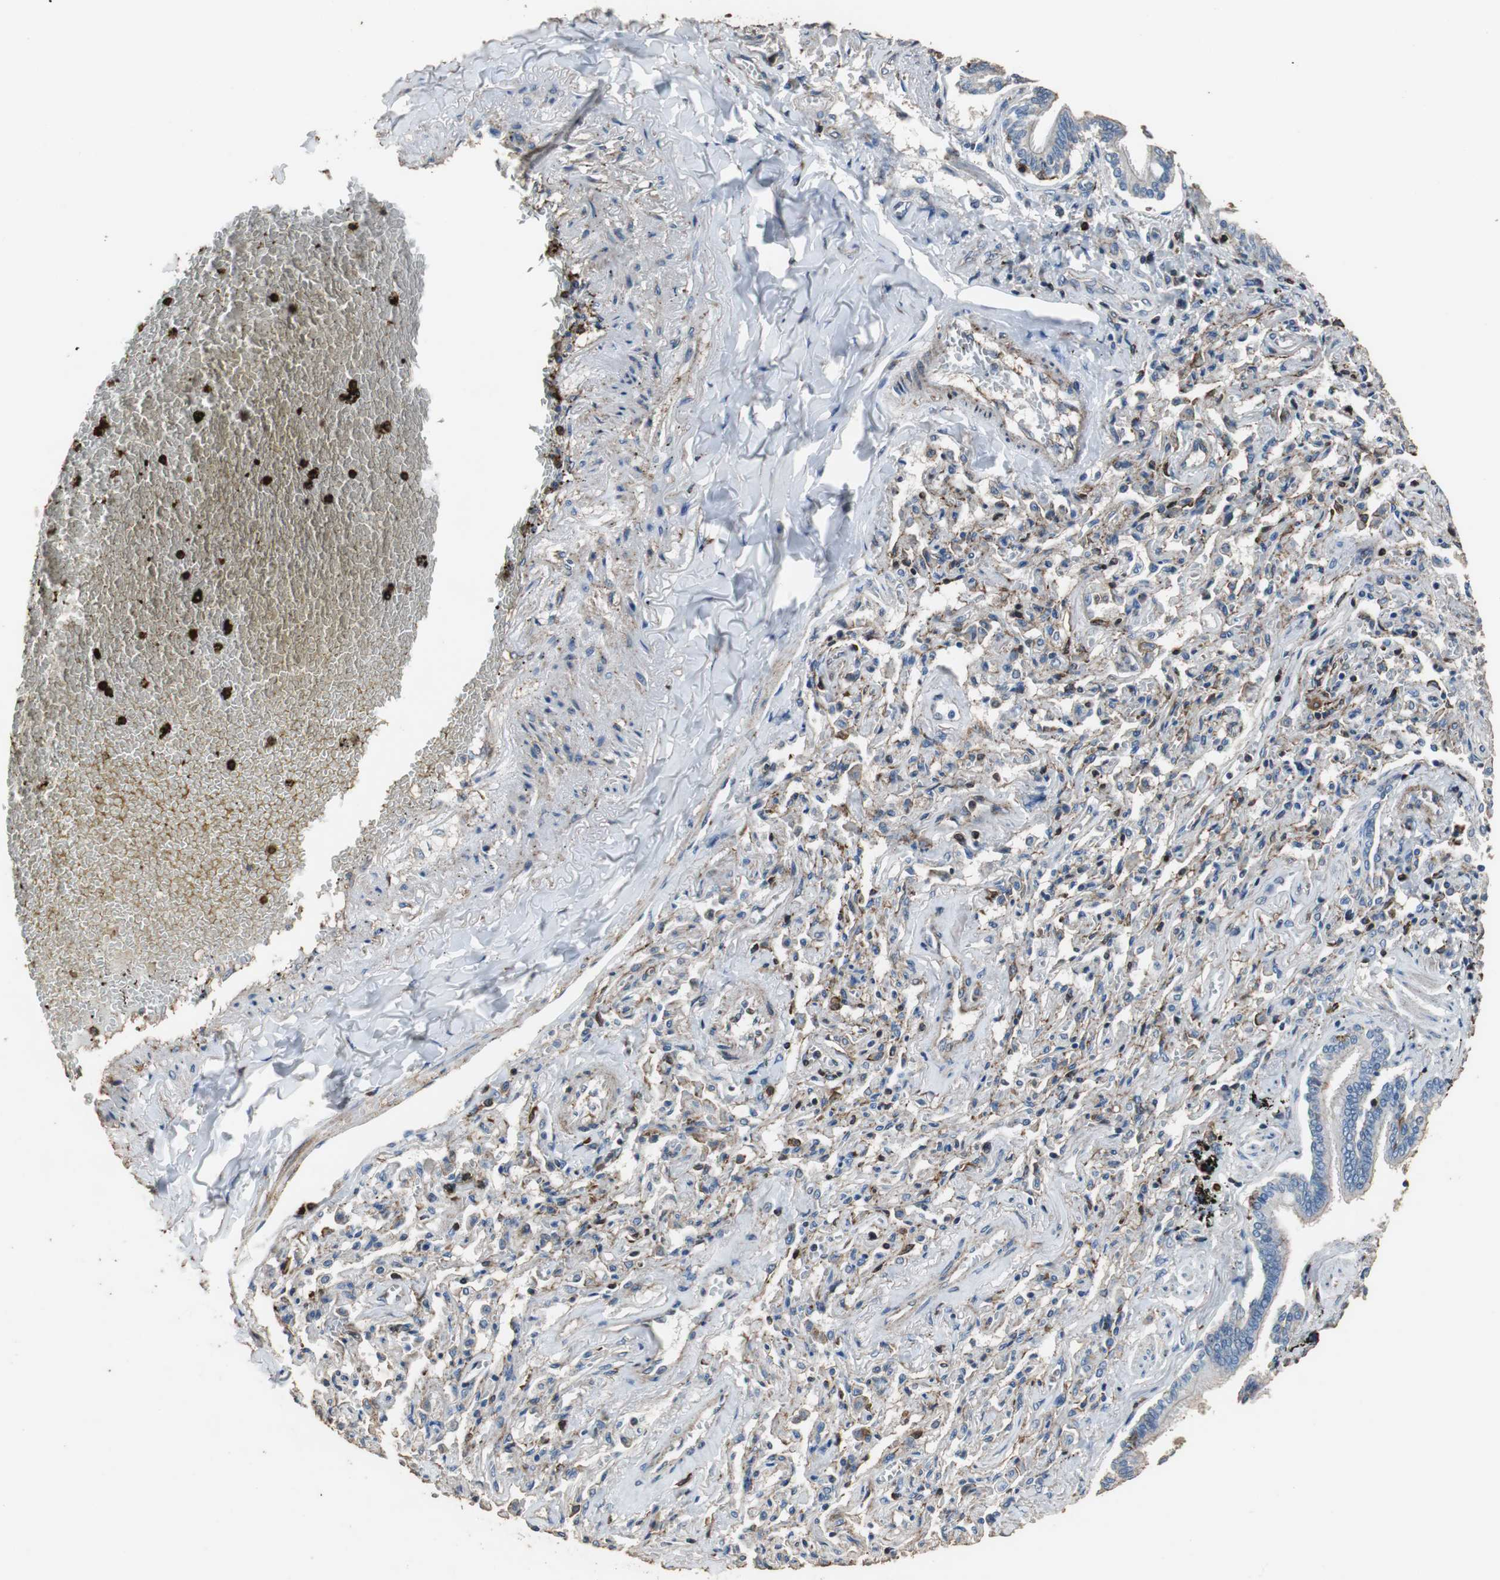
{"staining": {"intensity": "negative", "quantity": "none", "location": "none"}, "tissue": "bronchus", "cell_type": "Respiratory epithelial cells", "image_type": "normal", "snomed": [{"axis": "morphology", "description": "Normal tissue, NOS"}, {"axis": "topography", "description": "Lung"}], "caption": "An immunohistochemistry (IHC) image of benign bronchus is shown. There is no staining in respiratory epithelial cells of bronchus.", "gene": "PRKRA", "patient": {"sex": "male", "age": 64}}